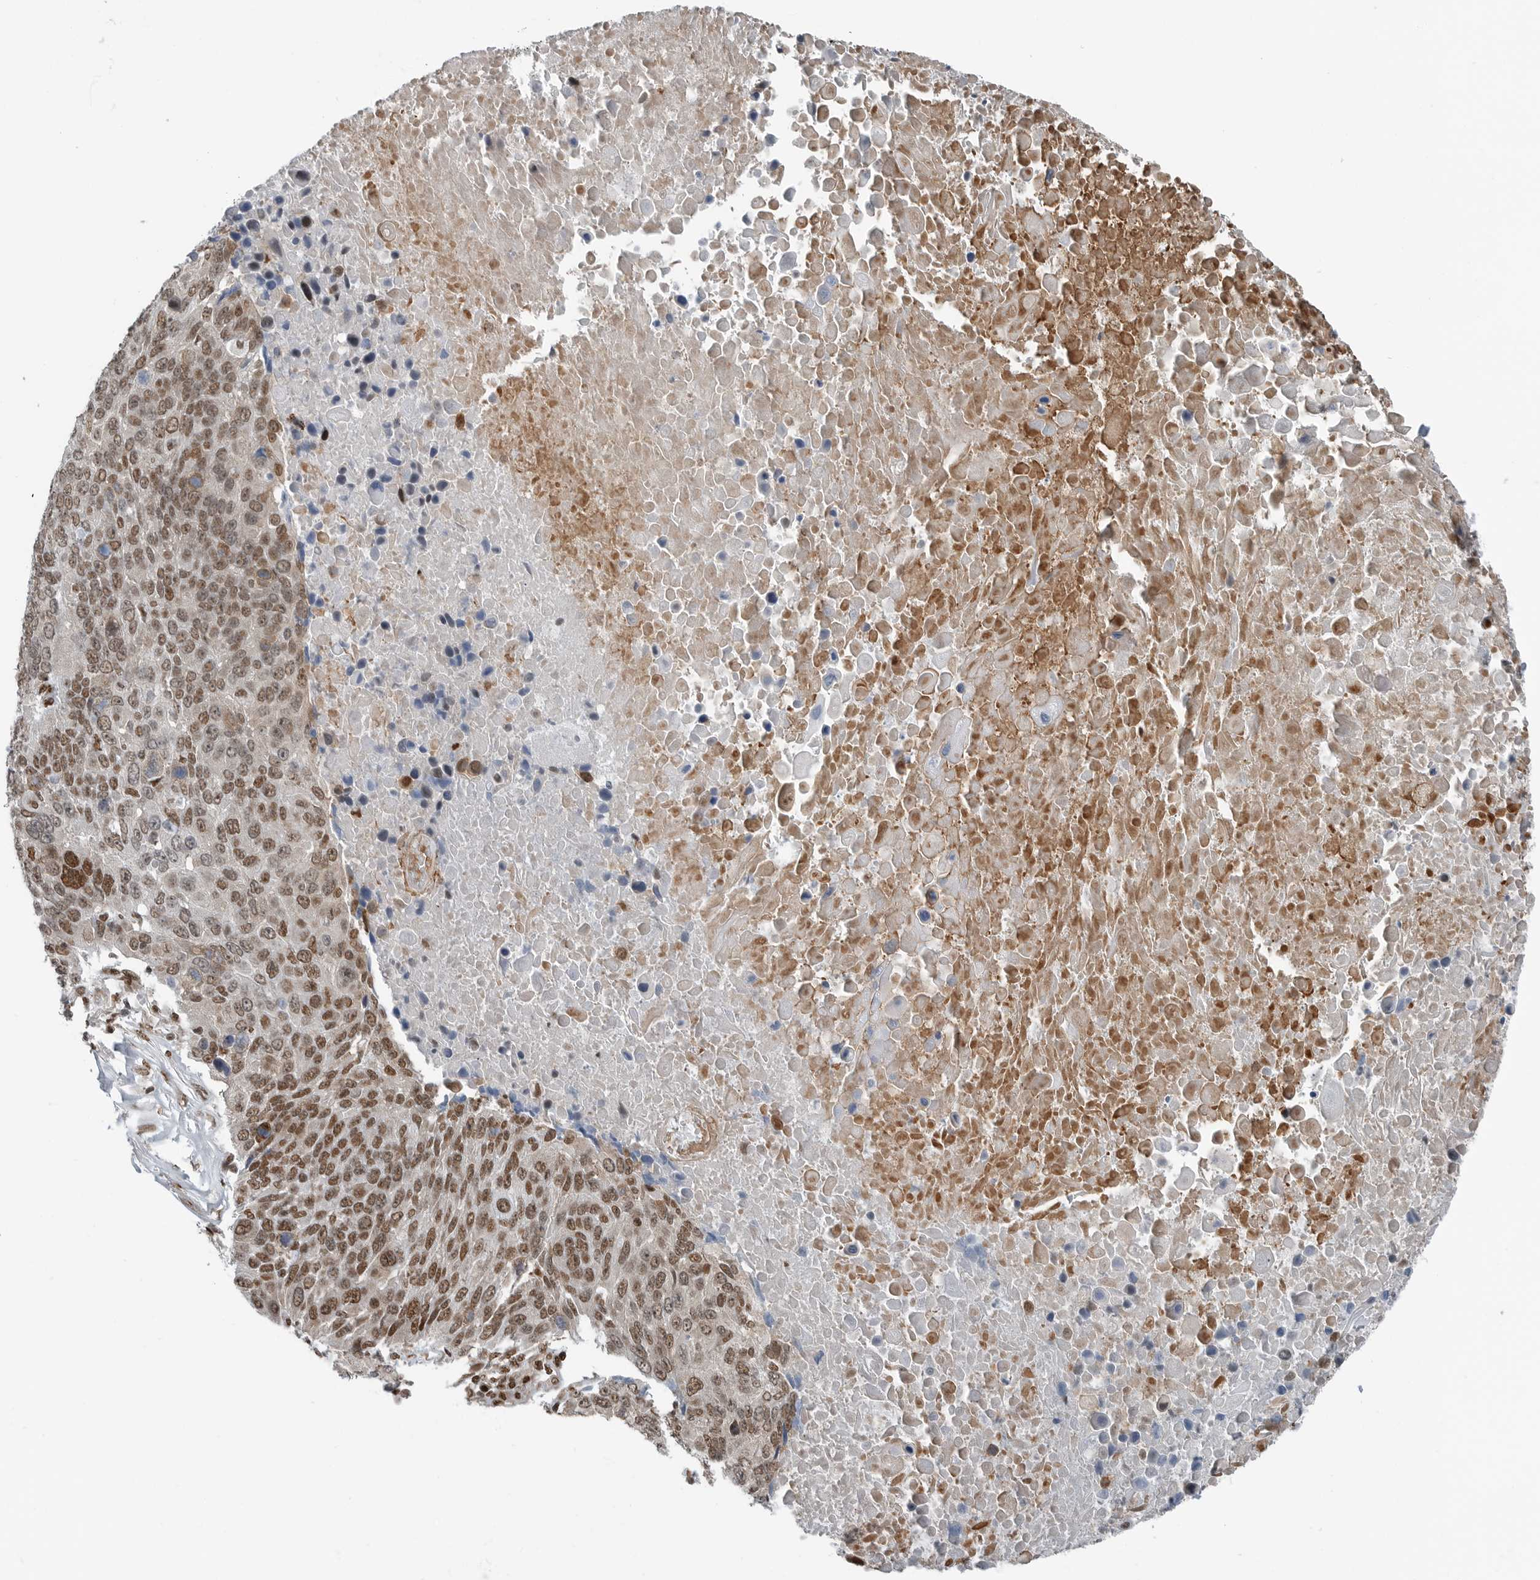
{"staining": {"intensity": "moderate", "quantity": ">75%", "location": "nuclear"}, "tissue": "lung cancer", "cell_type": "Tumor cells", "image_type": "cancer", "snomed": [{"axis": "morphology", "description": "Squamous cell carcinoma, NOS"}, {"axis": "topography", "description": "Lung"}], "caption": "Protein staining shows moderate nuclear expression in approximately >75% of tumor cells in lung squamous cell carcinoma.", "gene": "BLZF1", "patient": {"sex": "male", "age": 66}}